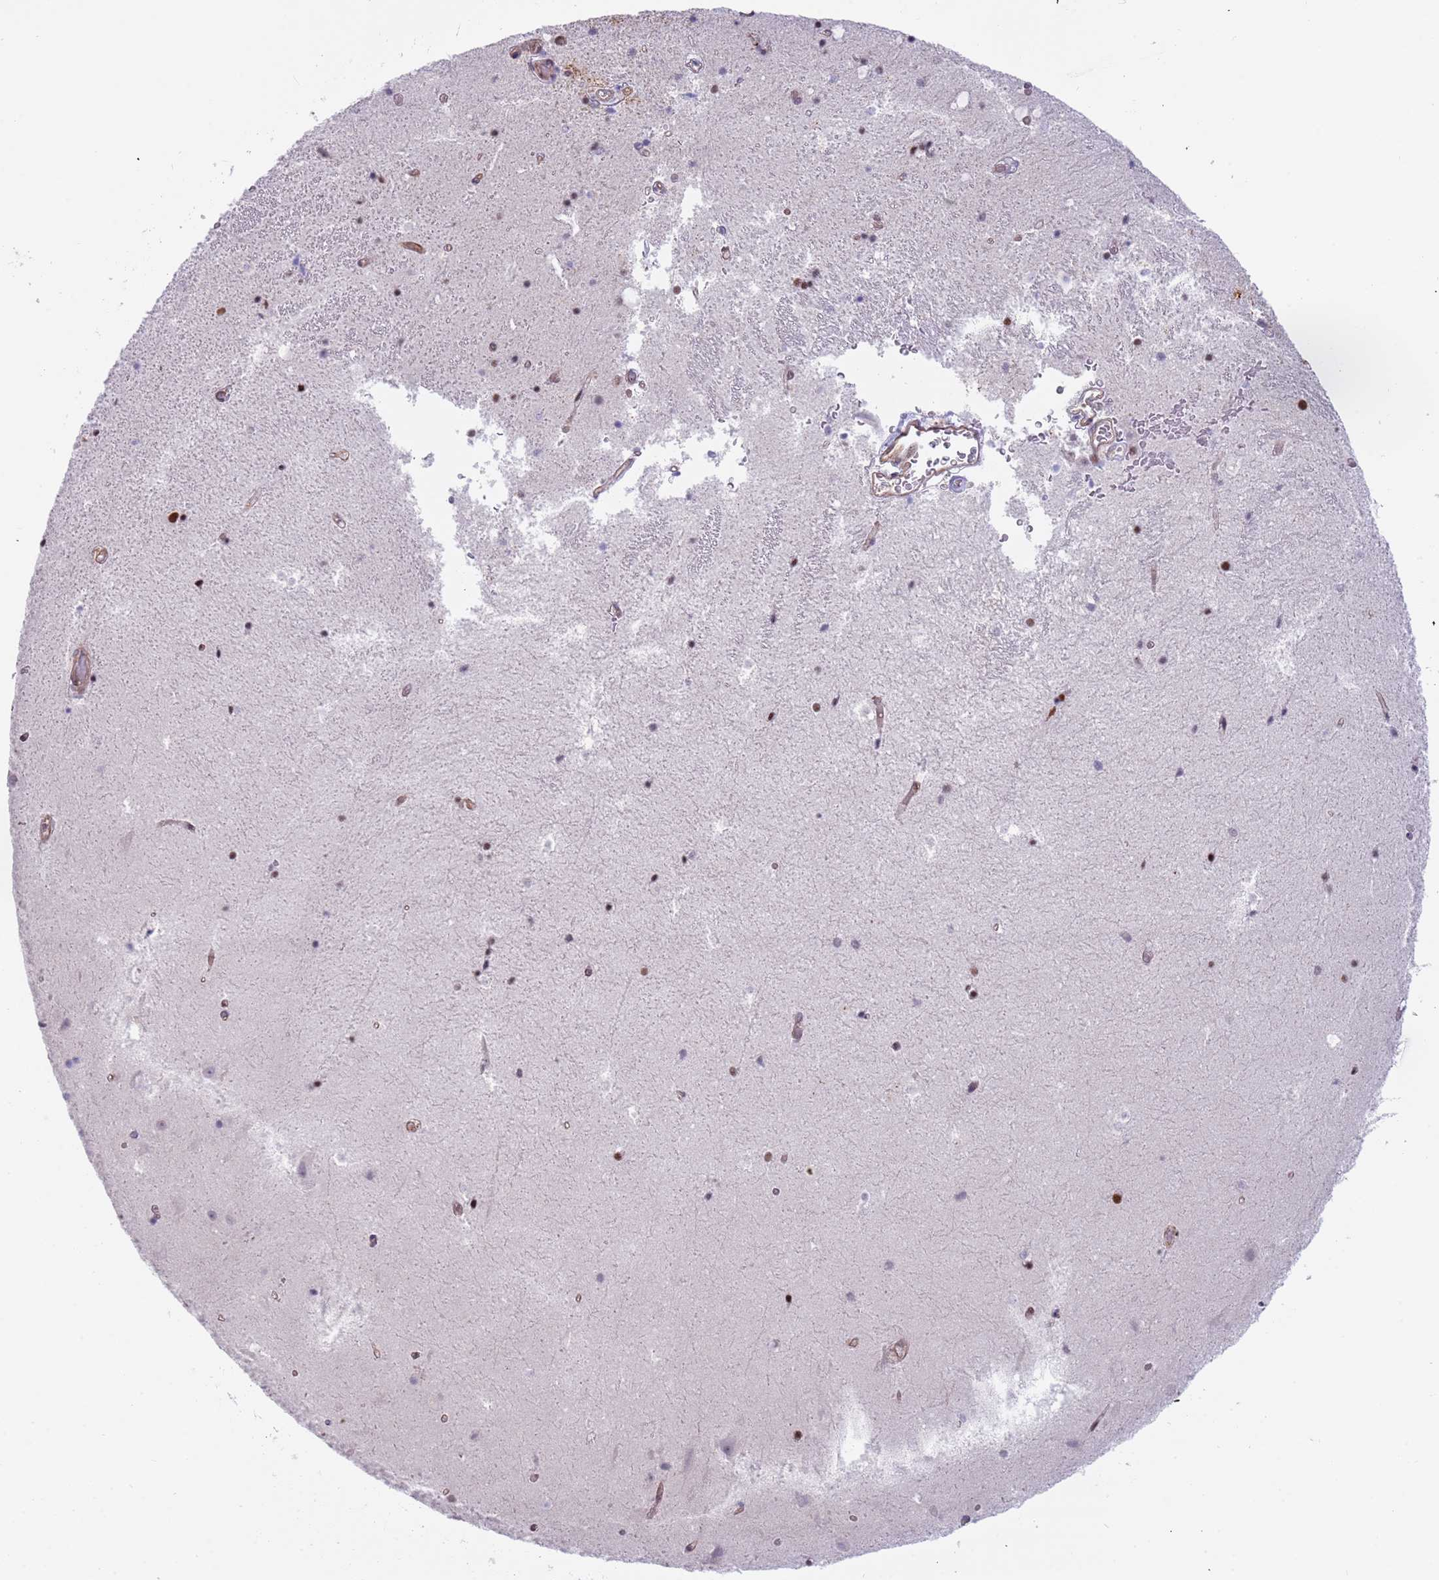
{"staining": {"intensity": "moderate", "quantity": "<25%", "location": "nuclear"}, "tissue": "hippocampus", "cell_type": "Glial cells", "image_type": "normal", "snomed": [{"axis": "morphology", "description": "Normal tissue, NOS"}, {"axis": "topography", "description": "Hippocampus"}], "caption": "Hippocampus stained with immunohistochemistry displays moderate nuclear positivity in approximately <25% of glial cells.", "gene": "LRMDA", "patient": {"sex": "female", "age": 52}}